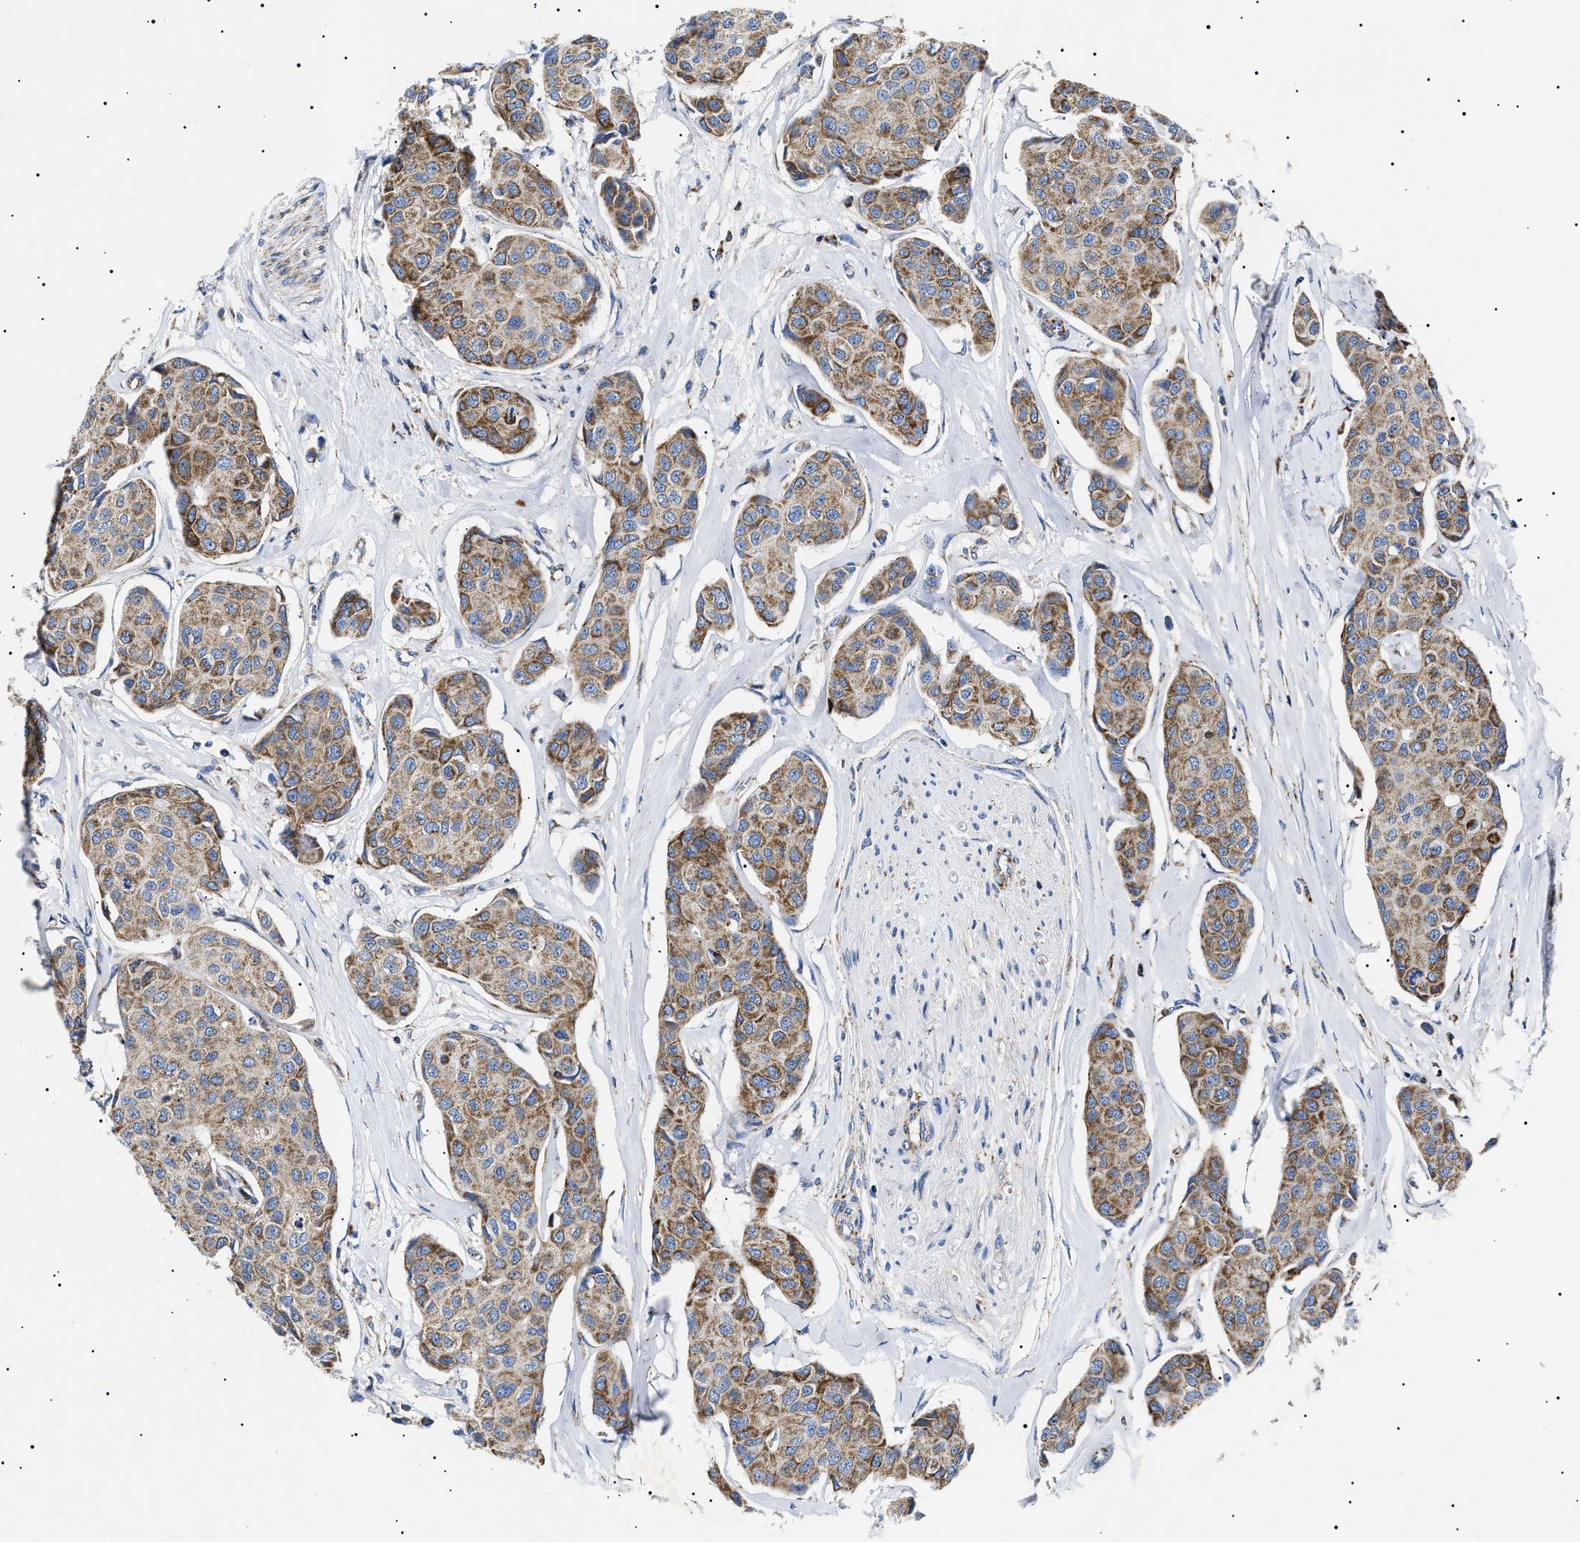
{"staining": {"intensity": "moderate", "quantity": ">75%", "location": "cytoplasmic/membranous"}, "tissue": "breast cancer", "cell_type": "Tumor cells", "image_type": "cancer", "snomed": [{"axis": "morphology", "description": "Duct carcinoma"}, {"axis": "topography", "description": "Breast"}], "caption": "High-magnification brightfield microscopy of breast cancer stained with DAB (brown) and counterstained with hematoxylin (blue). tumor cells exhibit moderate cytoplasmic/membranous expression is appreciated in approximately>75% of cells. (Stains: DAB in brown, nuclei in blue, Microscopy: brightfield microscopy at high magnification).", "gene": "CHRDL2", "patient": {"sex": "female", "age": 80}}